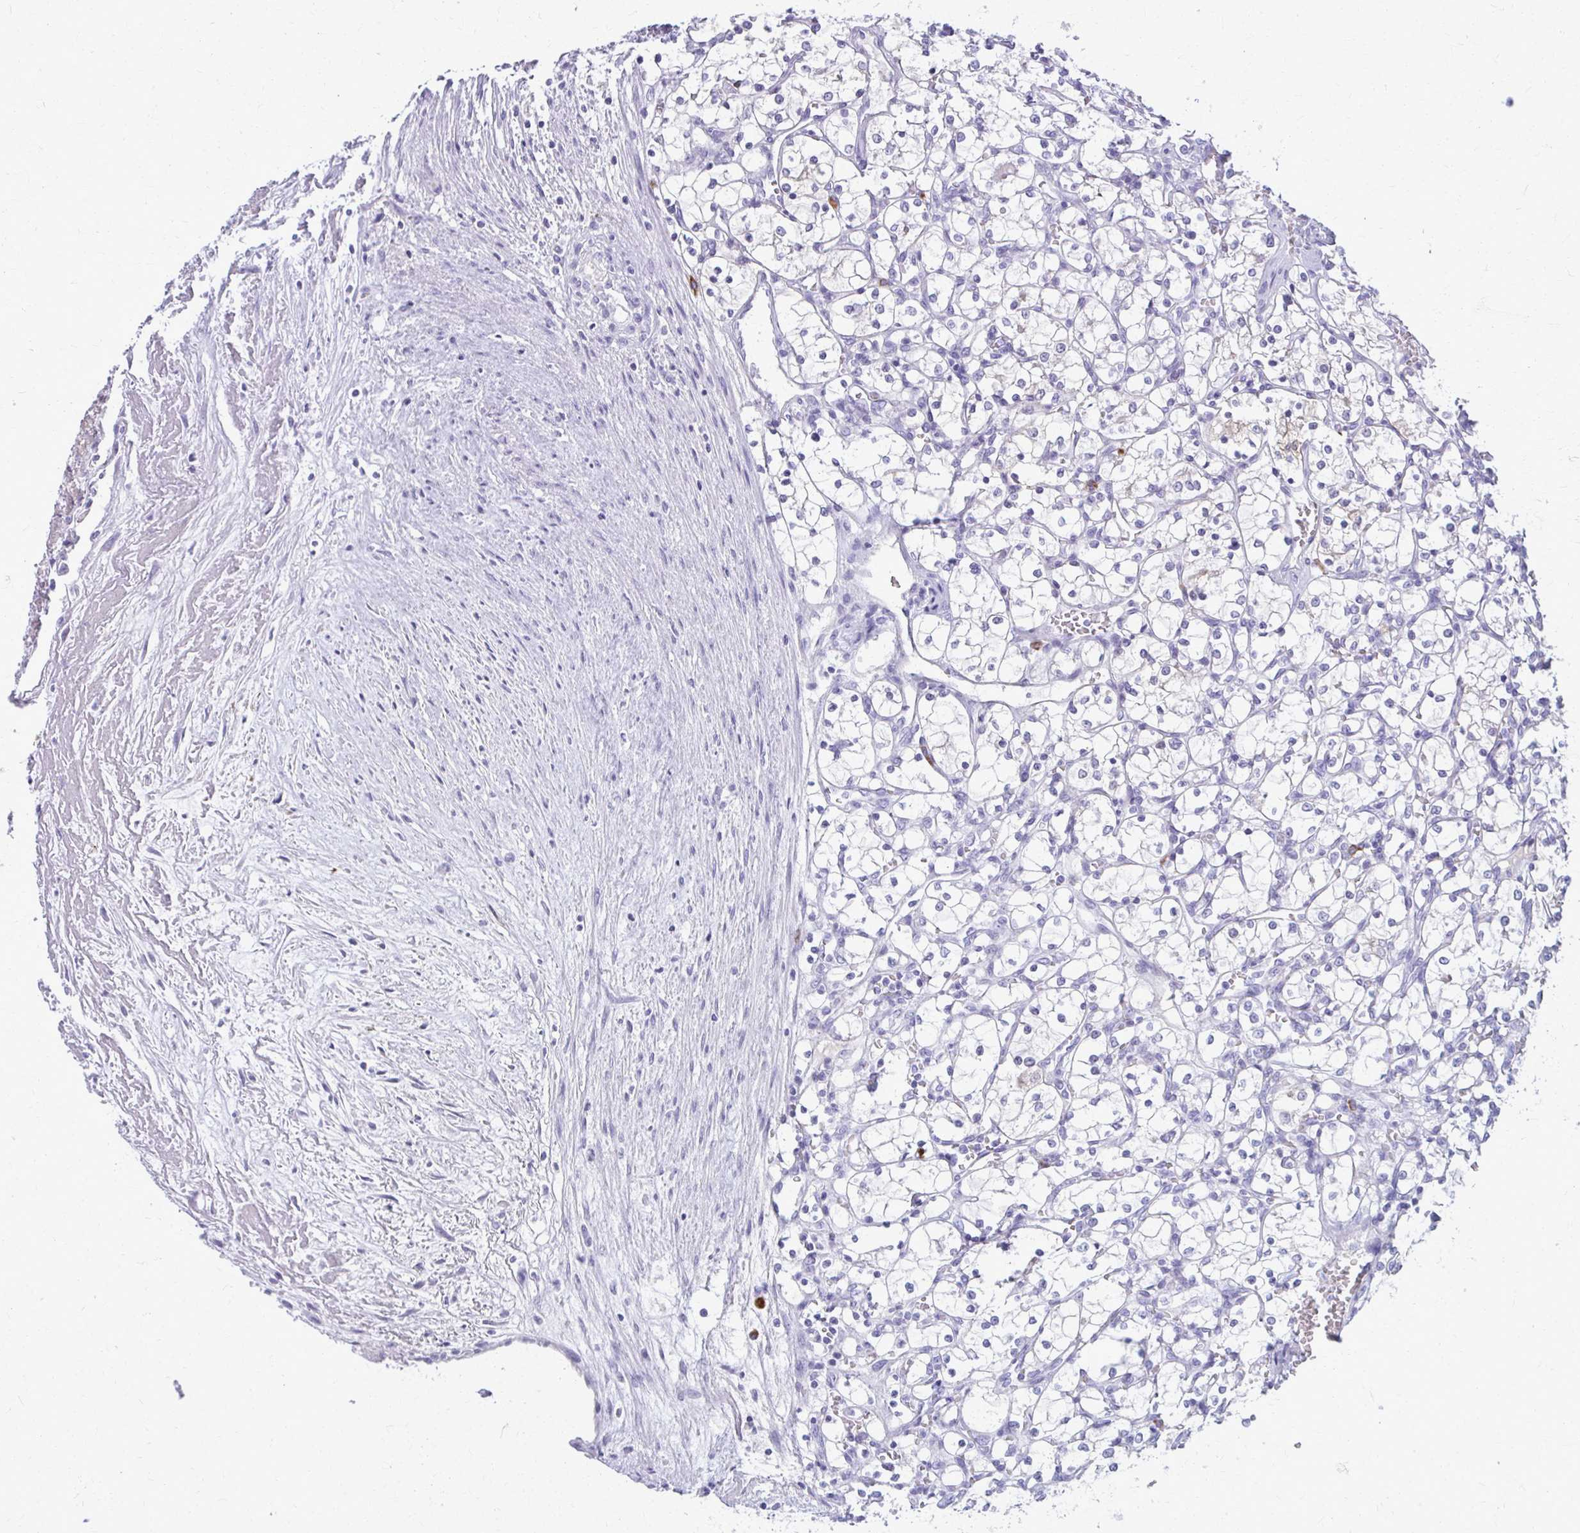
{"staining": {"intensity": "negative", "quantity": "none", "location": "none"}, "tissue": "renal cancer", "cell_type": "Tumor cells", "image_type": "cancer", "snomed": [{"axis": "morphology", "description": "Adenocarcinoma, NOS"}, {"axis": "topography", "description": "Kidney"}], "caption": "Adenocarcinoma (renal) was stained to show a protein in brown. There is no significant staining in tumor cells.", "gene": "OR4M1", "patient": {"sex": "female", "age": 69}}